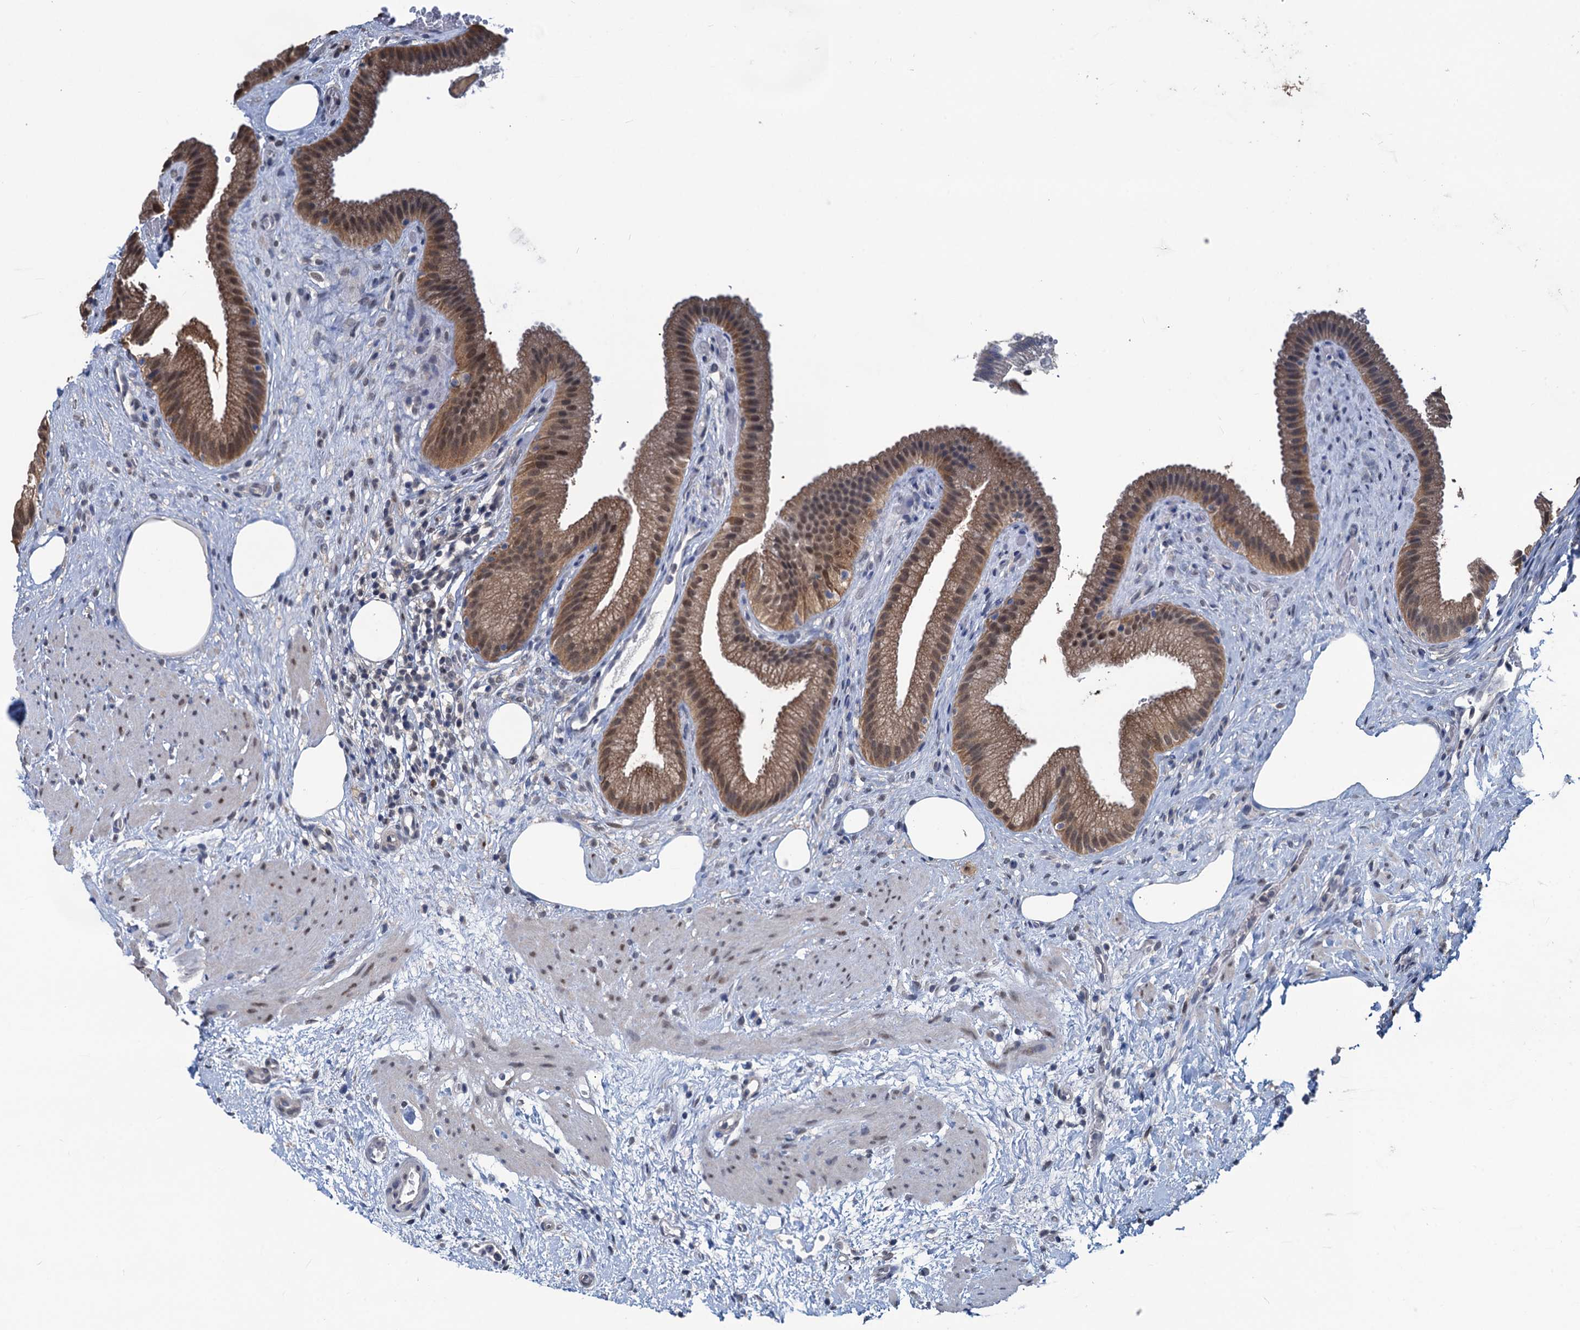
{"staining": {"intensity": "moderate", "quantity": ">75%", "location": "cytoplasmic/membranous,nuclear"}, "tissue": "gallbladder", "cell_type": "Glandular cells", "image_type": "normal", "snomed": [{"axis": "morphology", "description": "Normal tissue, NOS"}, {"axis": "morphology", "description": "Inflammation, NOS"}, {"axis": "topography", "description": "Gallbladder"}], "caption": "High-magnification brightfield microscopy of unremarkable gallbladder stained with DAB (3,3'-diaminobenzidine) (brown) and counterstained with hematoxylin (blue). glandular cells exhibit moderate cytoplasmic/membranous,nuclear staining is seen in about>75% of cells. (Brightfield microscopy of DAB IHC at high magnification).", "gene": "RTKN2", "patient": {"sex": "male", "age": 51}}